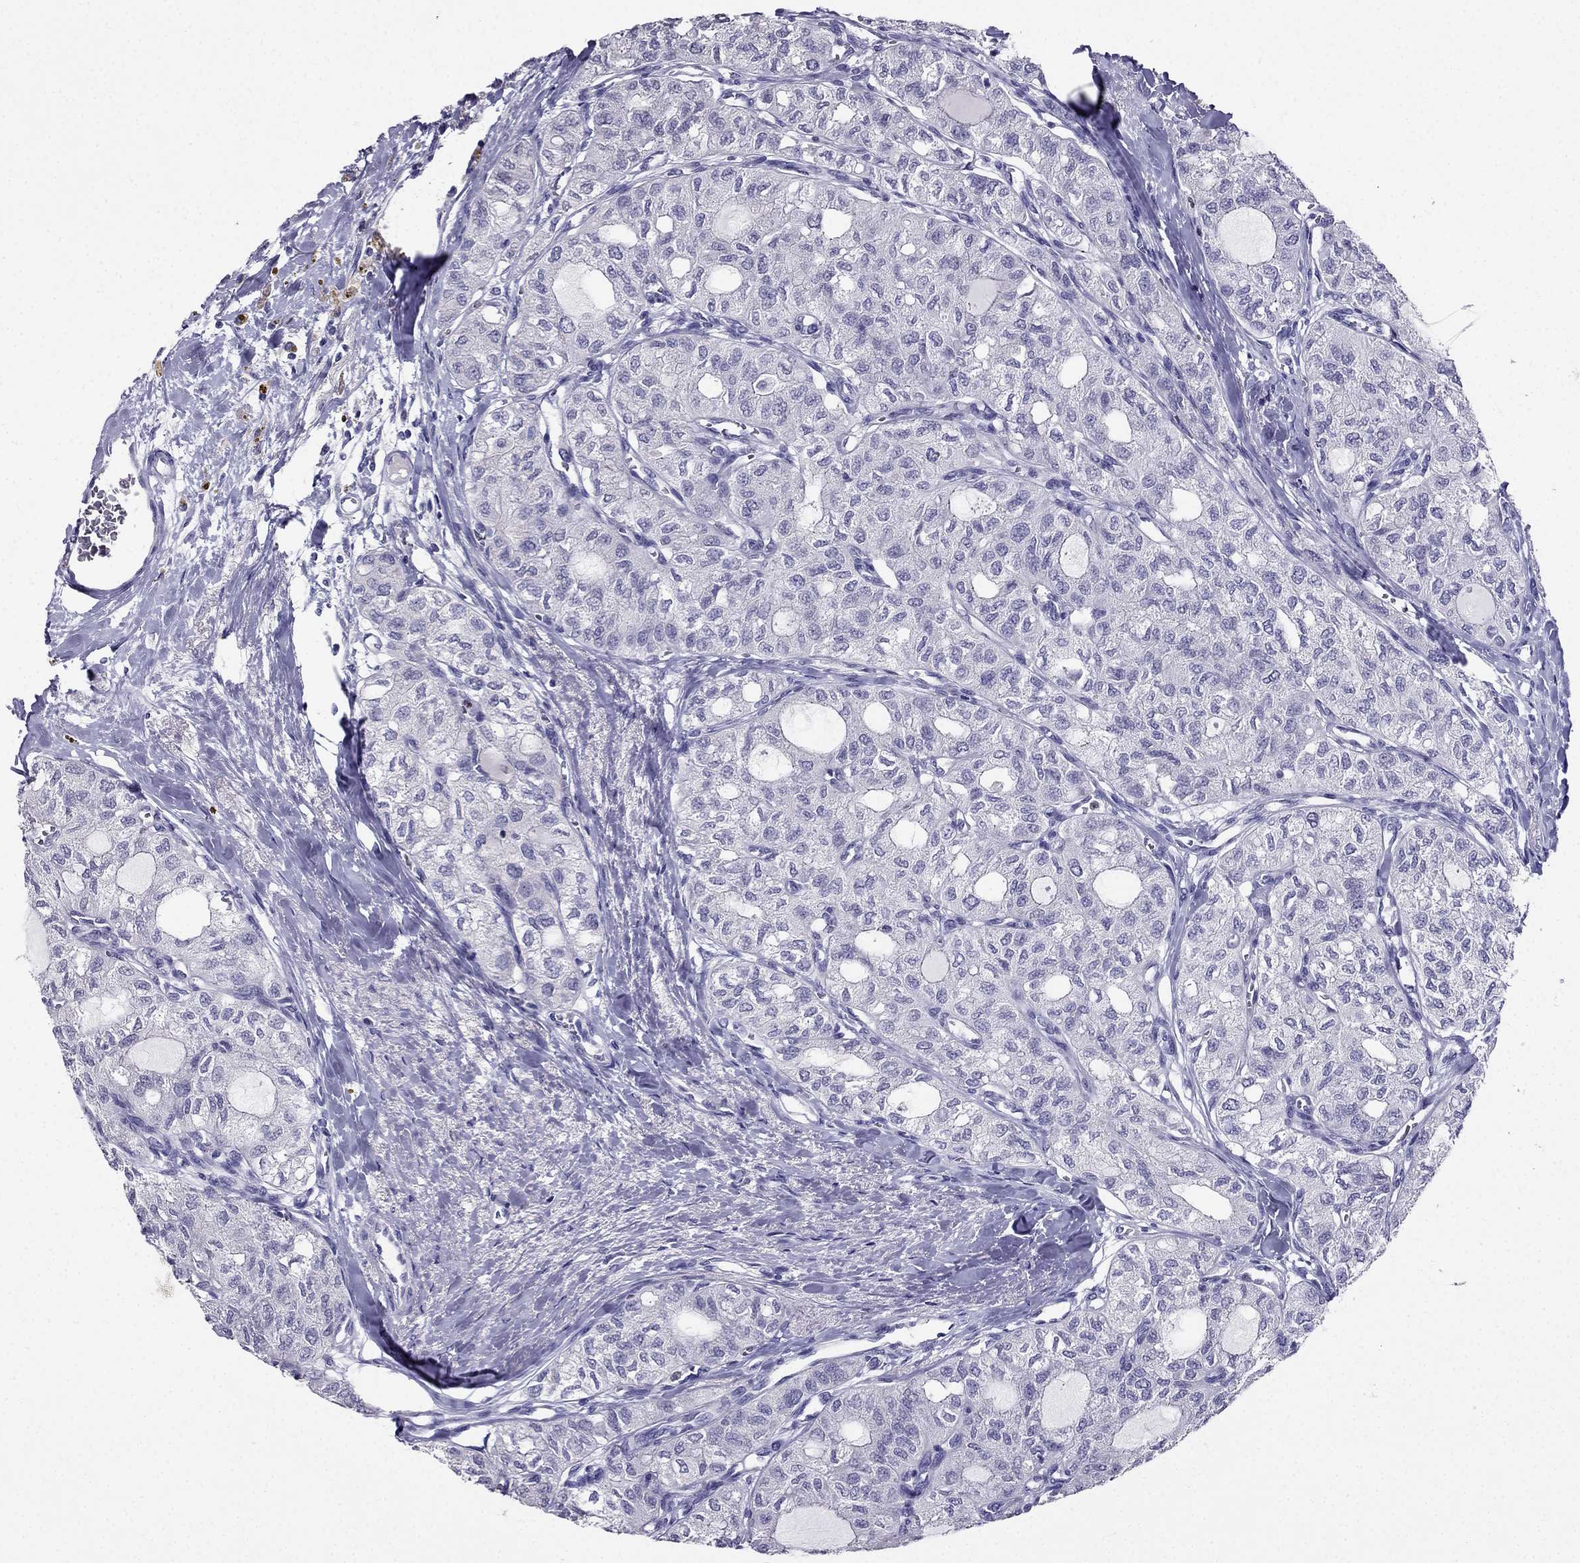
{"staining": {"intensity": "negative", "quantity": "none", "location": "none"}, "tissue": "thyroid cancer", "cell_type": "Tumor cells", "image_type": "cancer", "snomed": [{"axis": "morphology", "description": "Follicular adenoma carcinoma, NOS"}, {"axis": "topography", "description": "Thyroid gland"}], "caption": "This is an immunohistochemistry (IHC) histopathology image of human thyroid follicular adenoma carcinoma. There is no staining in tumor cells.", "gene": "ARID3A", "patient": {"sex": "male", "age": 75}}